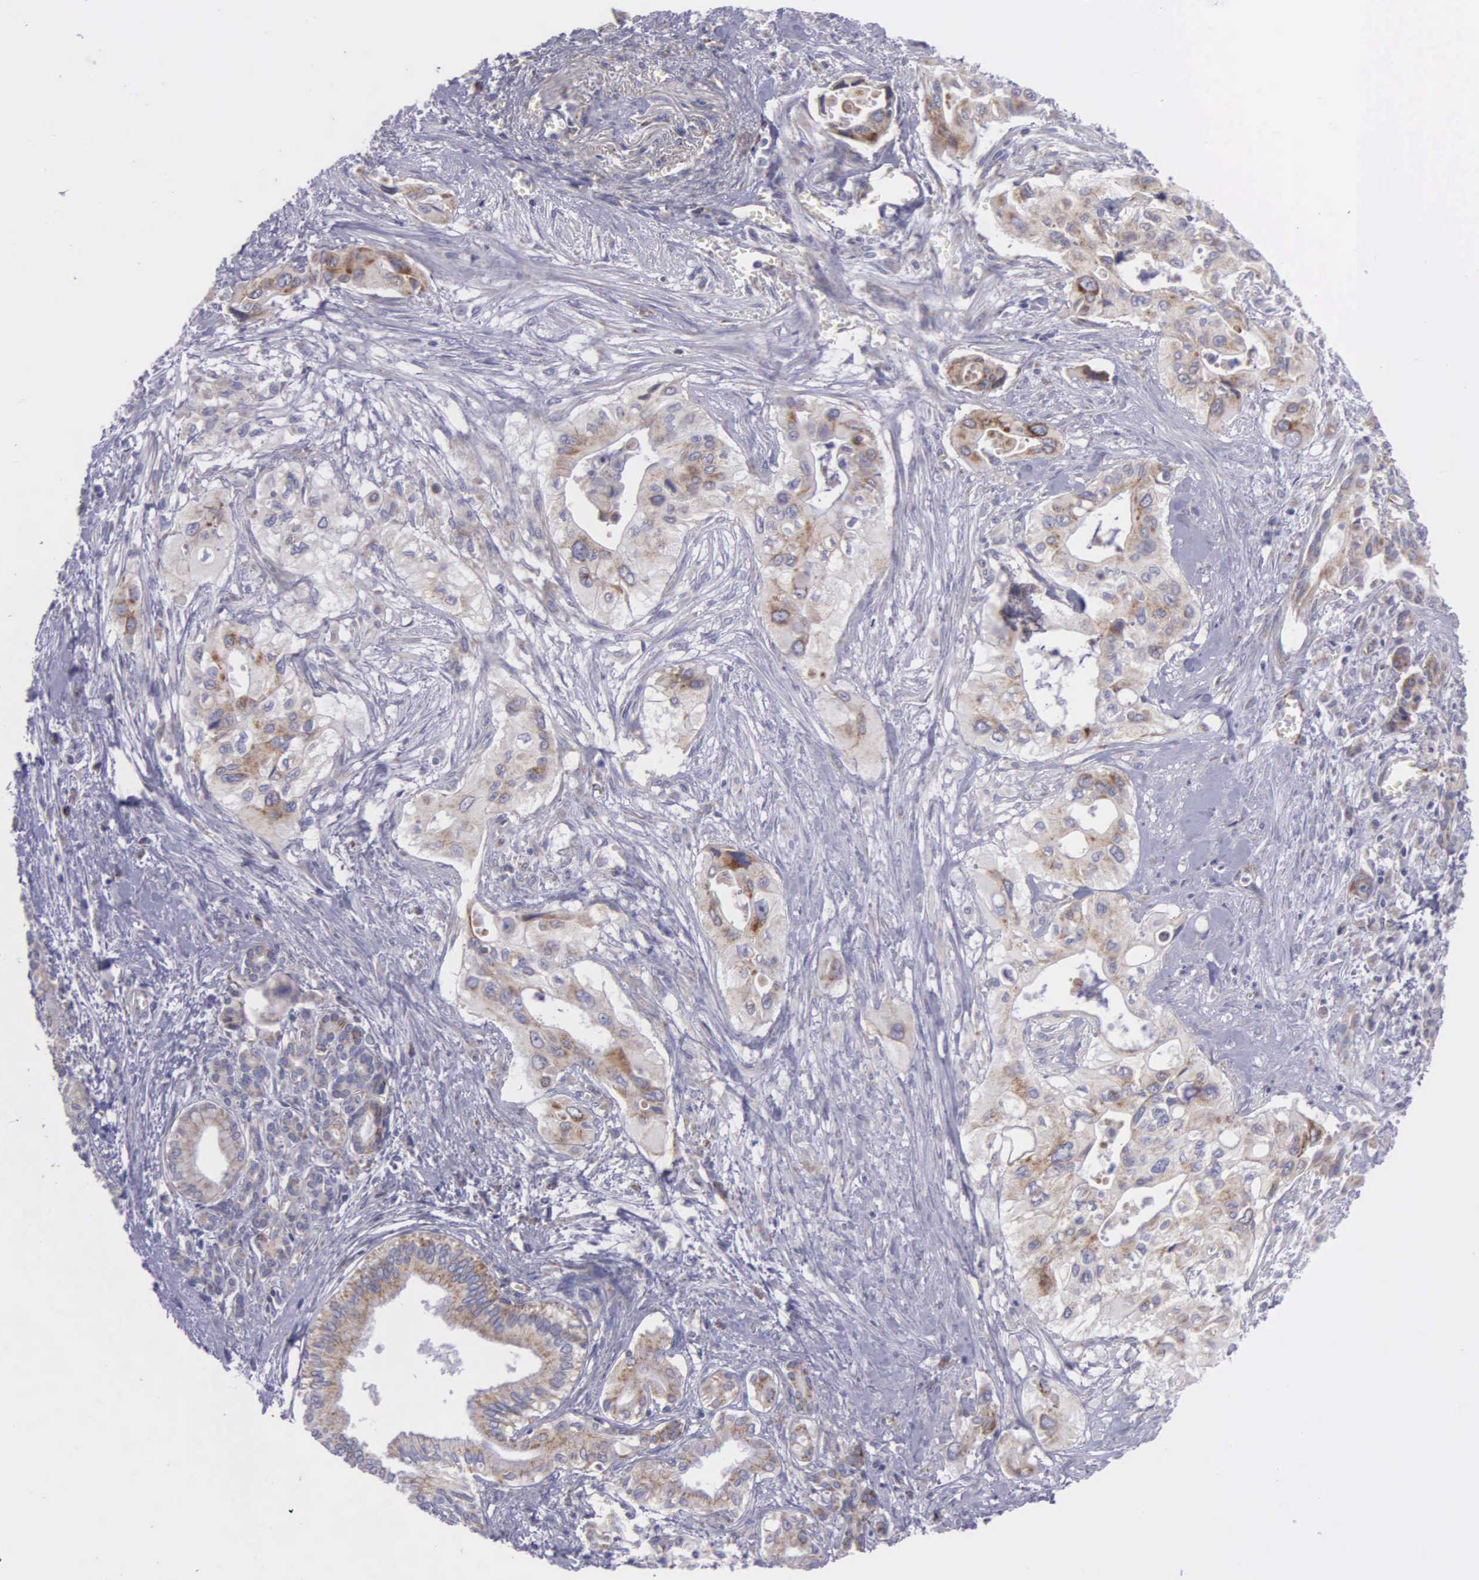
{"staining": {"intensity": "weak", "quantity": "25%-75%", "location": "cytoplasmic/membranous"}, "tissue": "pancreatic cancer", "cell_type": "Tumor cells", "image_type": "cancer", "snomed": [{"axis": "morphology", "description": "Adenocarcinoma, NOS"}, {"axis": "topography", "description": "Pancreas"}], "caption": "The image demonstrates a brown stain indicating the presence of a protein in the cytoplasmic/membranous of tumor cells in pancreatic cancer. The staining was performed using DAB (3,3'-diaminobenzidine) to visualize the protein expression in brown, while the nuclei were stained in blue with hematoxylin (Magnification: 20x).", "gene": "SYNJ2BP", "patient": {"sex": "male", "age": 77}}